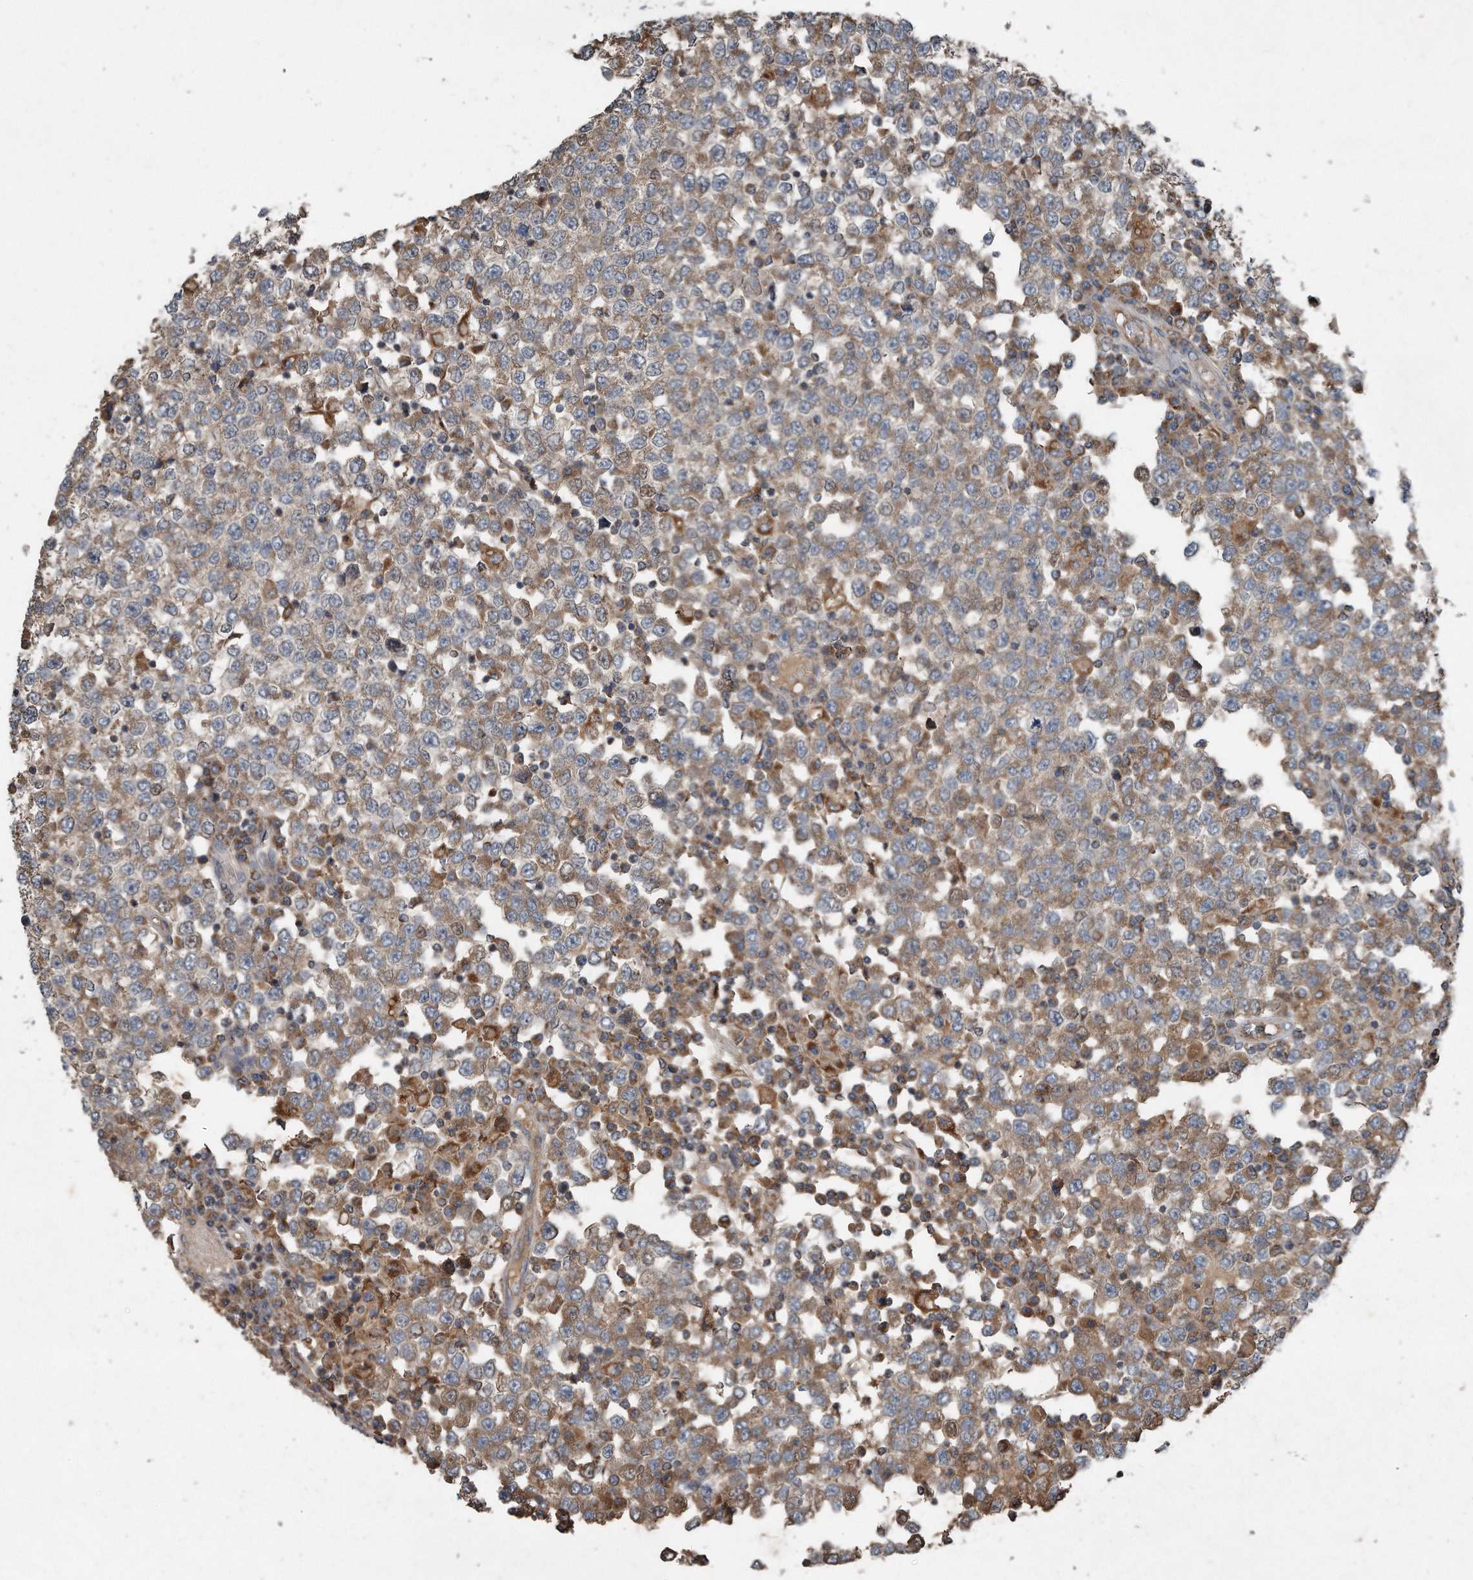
{"staining": {"intensity": "moderate", "quantity": "25%-75%", "location": "cytoplasmic/membranous"}, "tissue": "testis cancer", "cell_type": "Tumor cells", "image_type": "cancer", "snomed": [{"axis": "morphology", "description": "Seminoma, NOS"}, {"axis": "topography", "description": "Testis"}], "caption": "The micrograph displays staining of testis cancer (seminoma), revealing moderate cytoplasmic/membranous protein staining (brown color) within tumor cells. The staining was performed using DAB (3,3'-diaminobenzidine), with brown indicating positive protein expression. Nuclei are stained blue with hematoxylin.", "gene": "SDHA", "patient": {"sex": "male", "age": 65}}